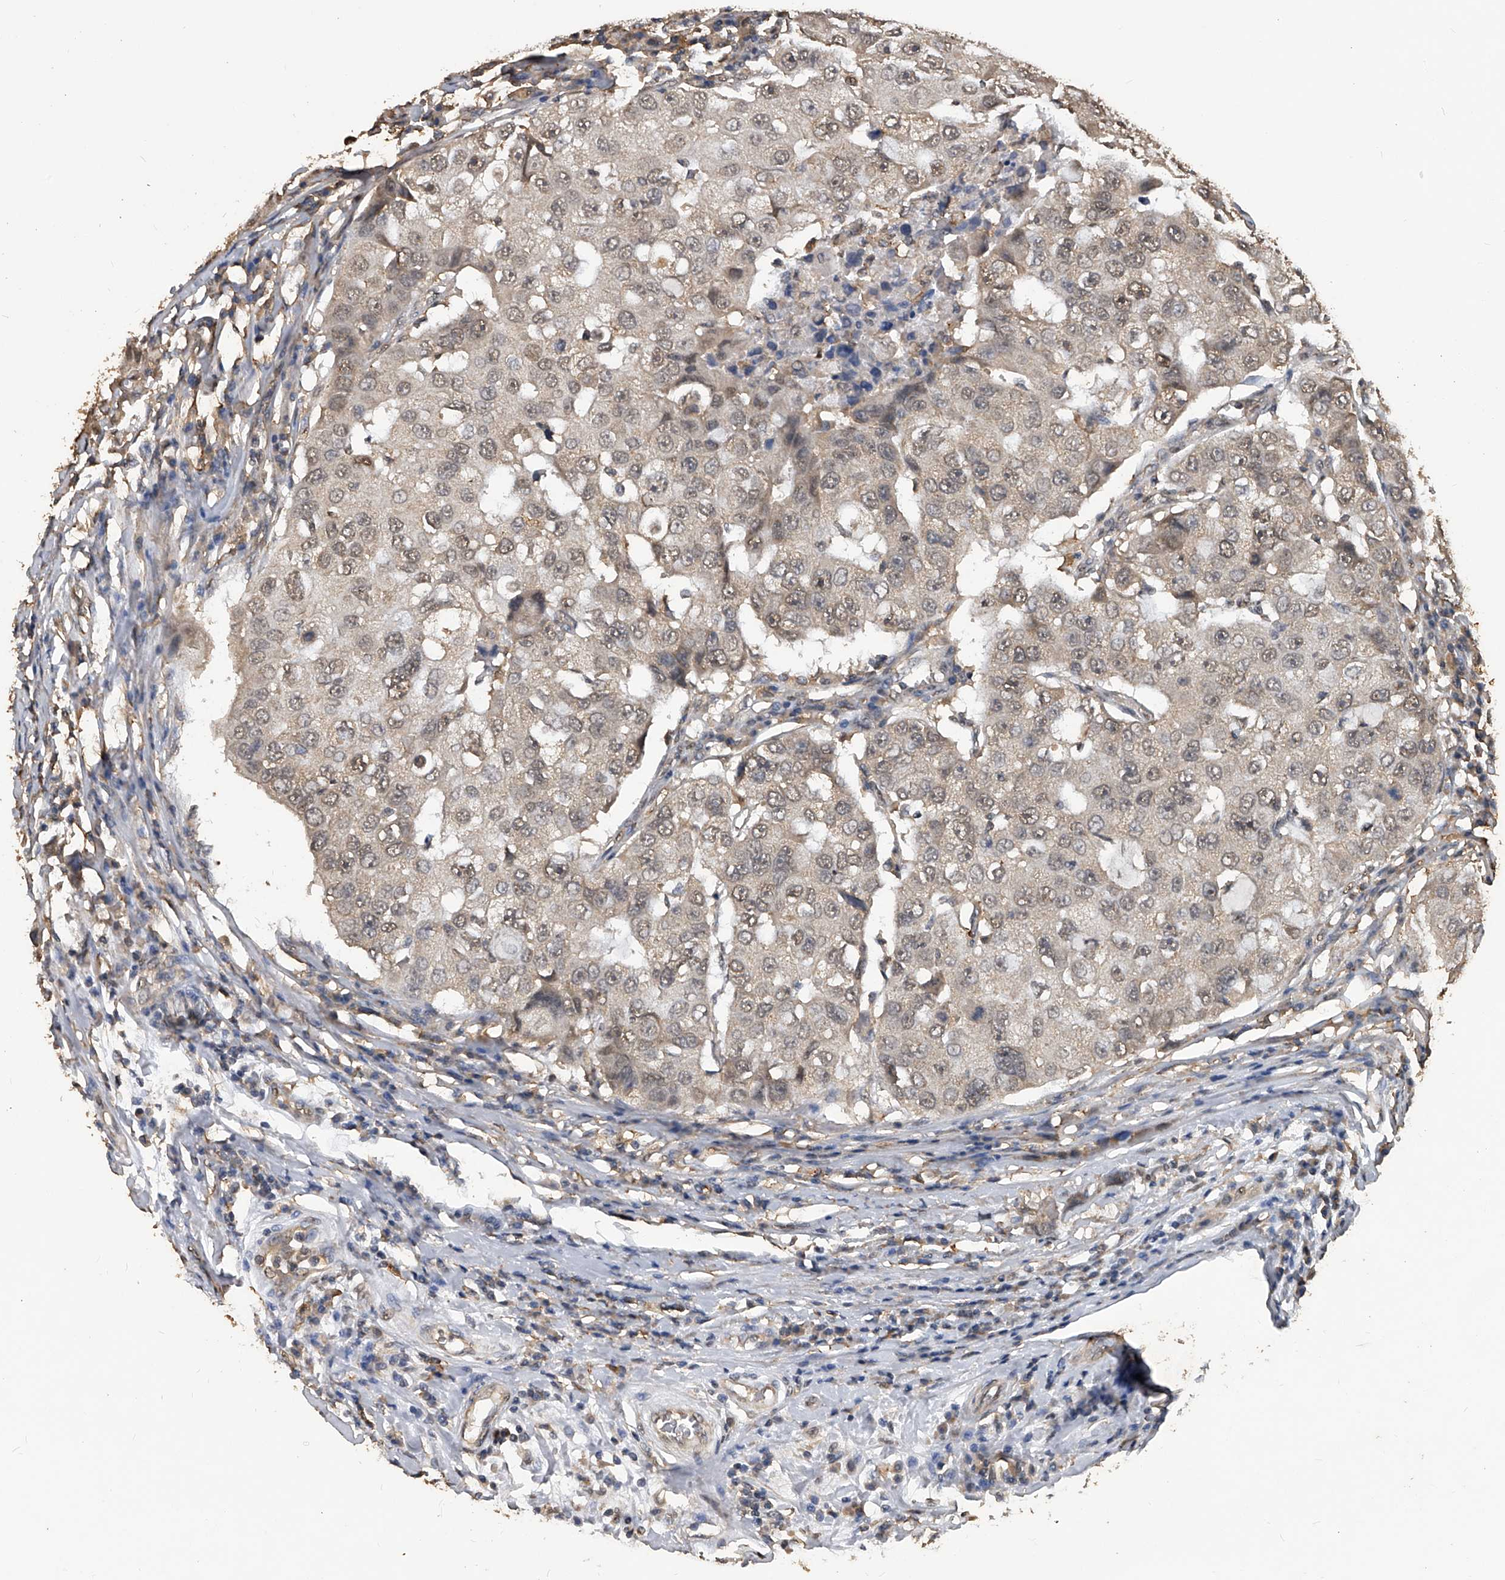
{"staining": {"intensity": "weak", "quantity": "<25%", "location": "cytoplasmic/membranous,nuclear"}, "tissue": "breast cancer", "cell_type": "Tumor cells", "image_type": "cancer", "snomed": [{"axis": "morphology", "description": "Duct carcinoma"}, {"axis": "topography", "description": "Breast"}], "caption": "An IHC photomicrograph of breast cancer is shown. There is no staining in tumor cells of breast cancer.", "gene": "FBXL4", "patient": {"sex": "female", "age": 27}}